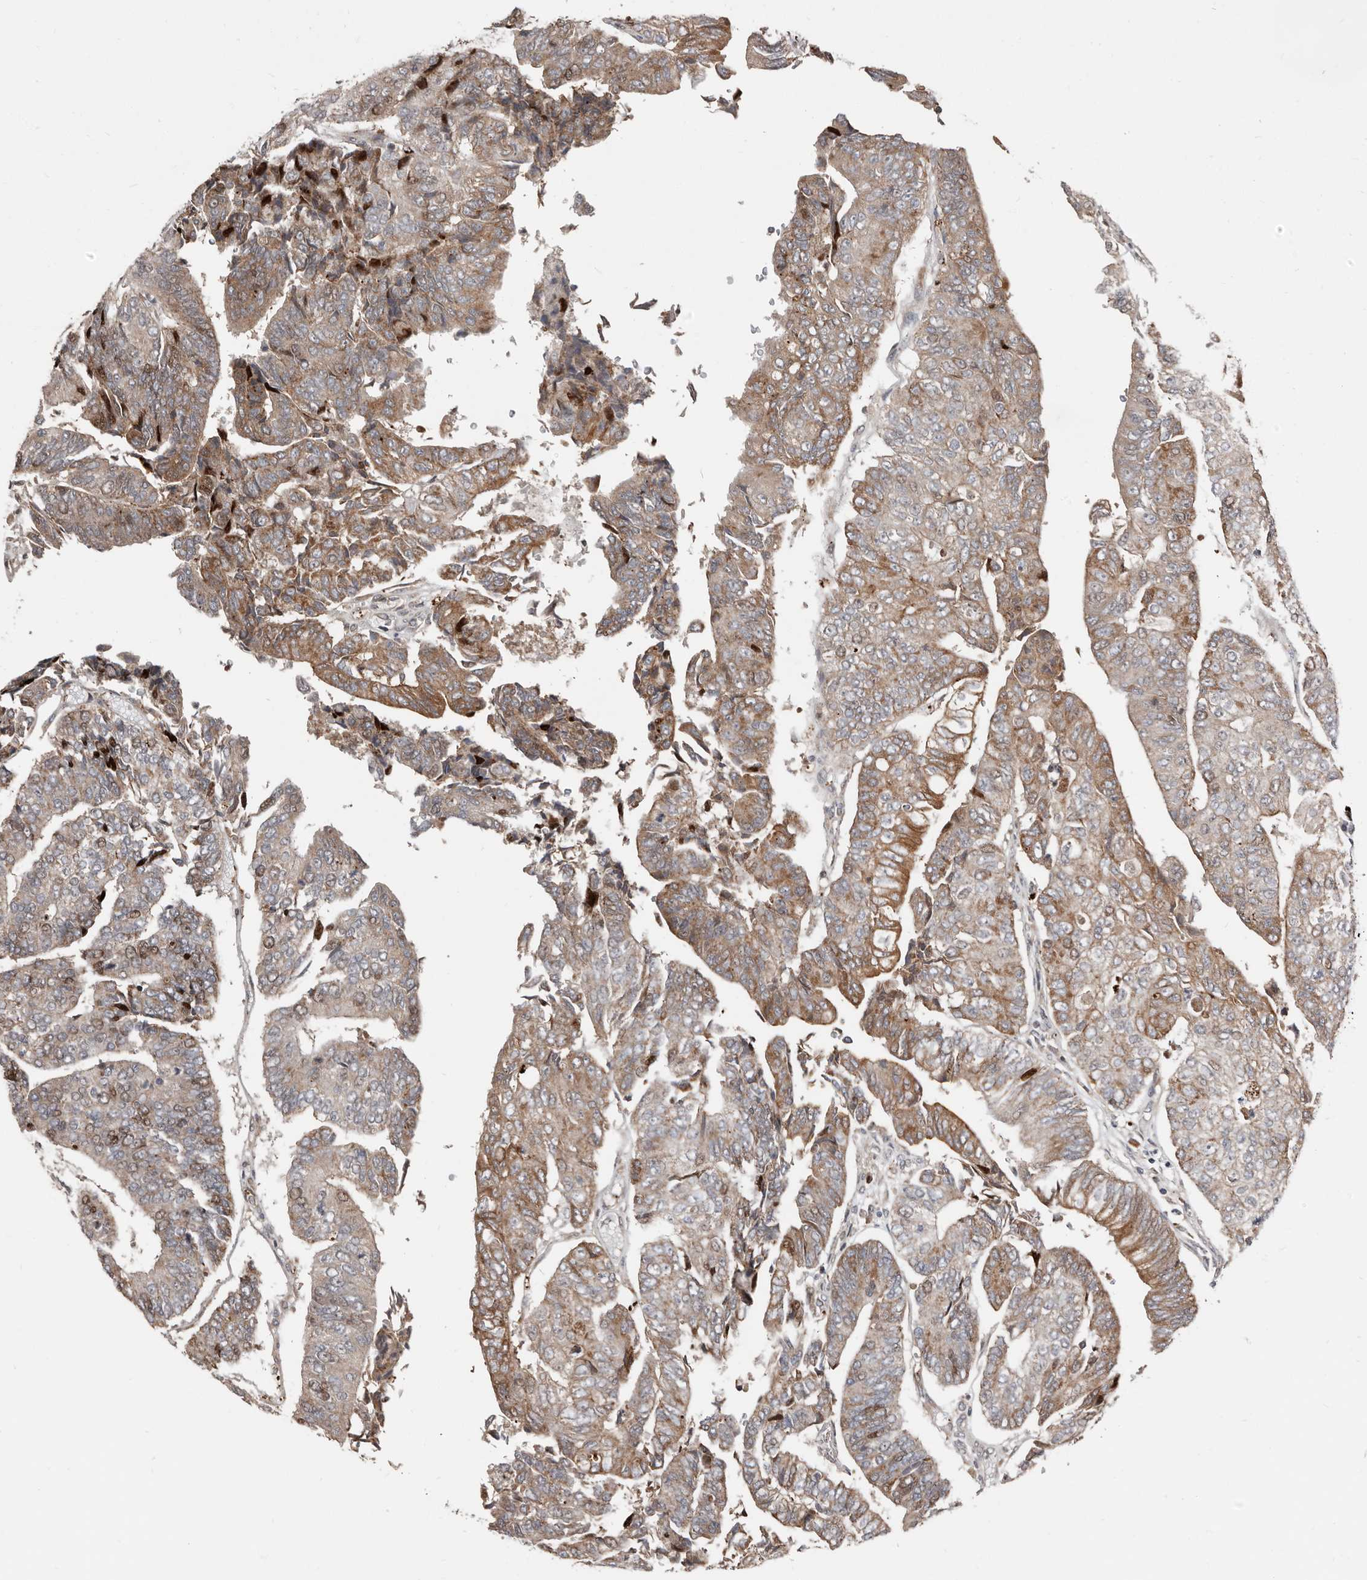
{"staining": {"intensity": "moderate", "quantity": "25%-75%", "location": "cytoplasmic/membranous"}, "tissue": "colorectal cancer", "cell_type": "Tumor cells", "image_type": "cancer", "snomed": [{"axis": "morphology", "description": "Adenocarcinoma, NOS"}, {"axis": "topography", "description": "Colon"}], "caption": "The immunohistochemical stain highlights moderate cytoplasmic/membranous positivity in tumor cells of colorectal cancer tissue.", "gene": "SMYD4", "patient": {"sex": "female", "age": 67}}